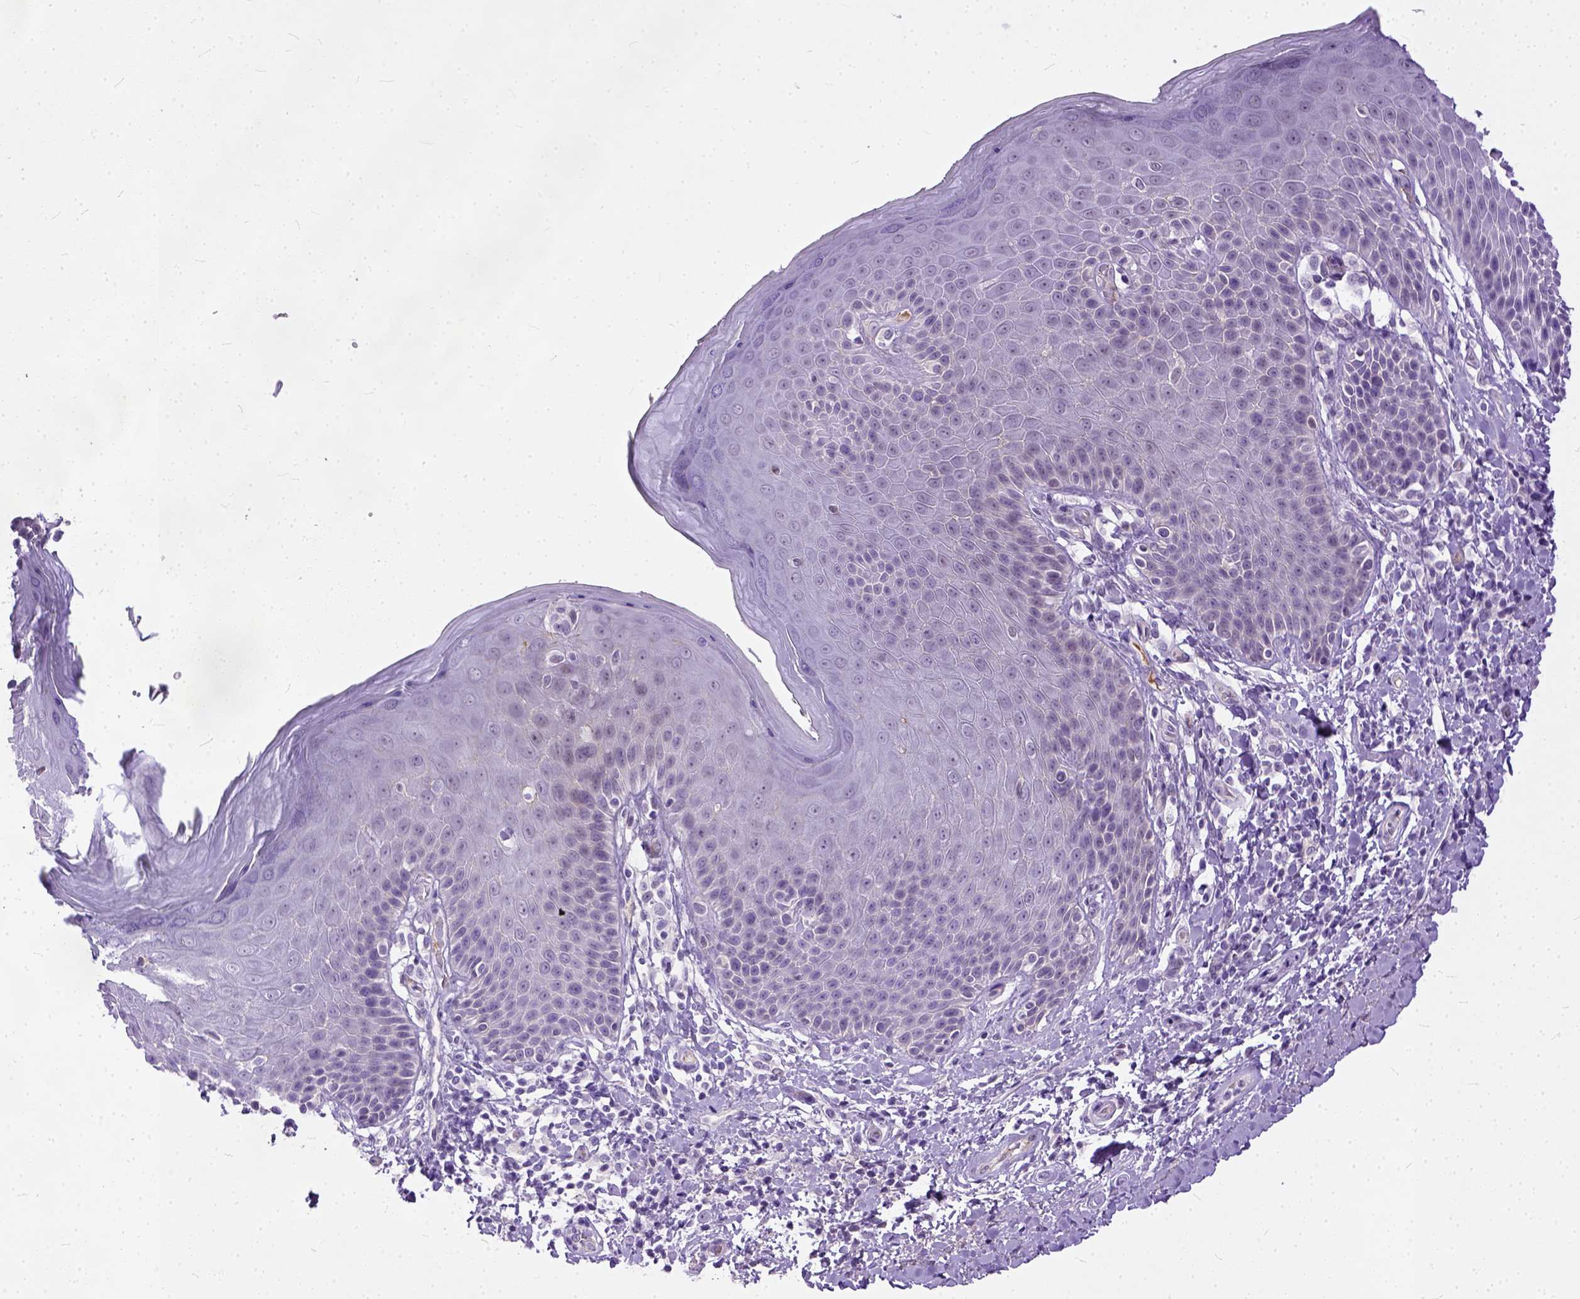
{"staining": {"intensity": "negative", "quantity": "none", "location": "none"}, "tissue": "skin", "cell_type": "Epidermal cells", "image_type": "normal", "snomed": [{"axis": "morphology", "description": "Normal tissue, NOS"}, {"axis": "topography", "description": "Anal"}, {"axis": "topography", "description": "Peripheral nerve tissue"}], "caption": "IHC micrograph of unremarkable skin: skin stained with DAB (3,3'-diaminobenzidine) exhibits no significant protein expression in epidermal cells. The staining is performed using DAB brown chromogen with nuclei counter-stained in using hematoxylin.", "gene": "ADGRF1", "patient": {"sex": "male", "age": 51}}